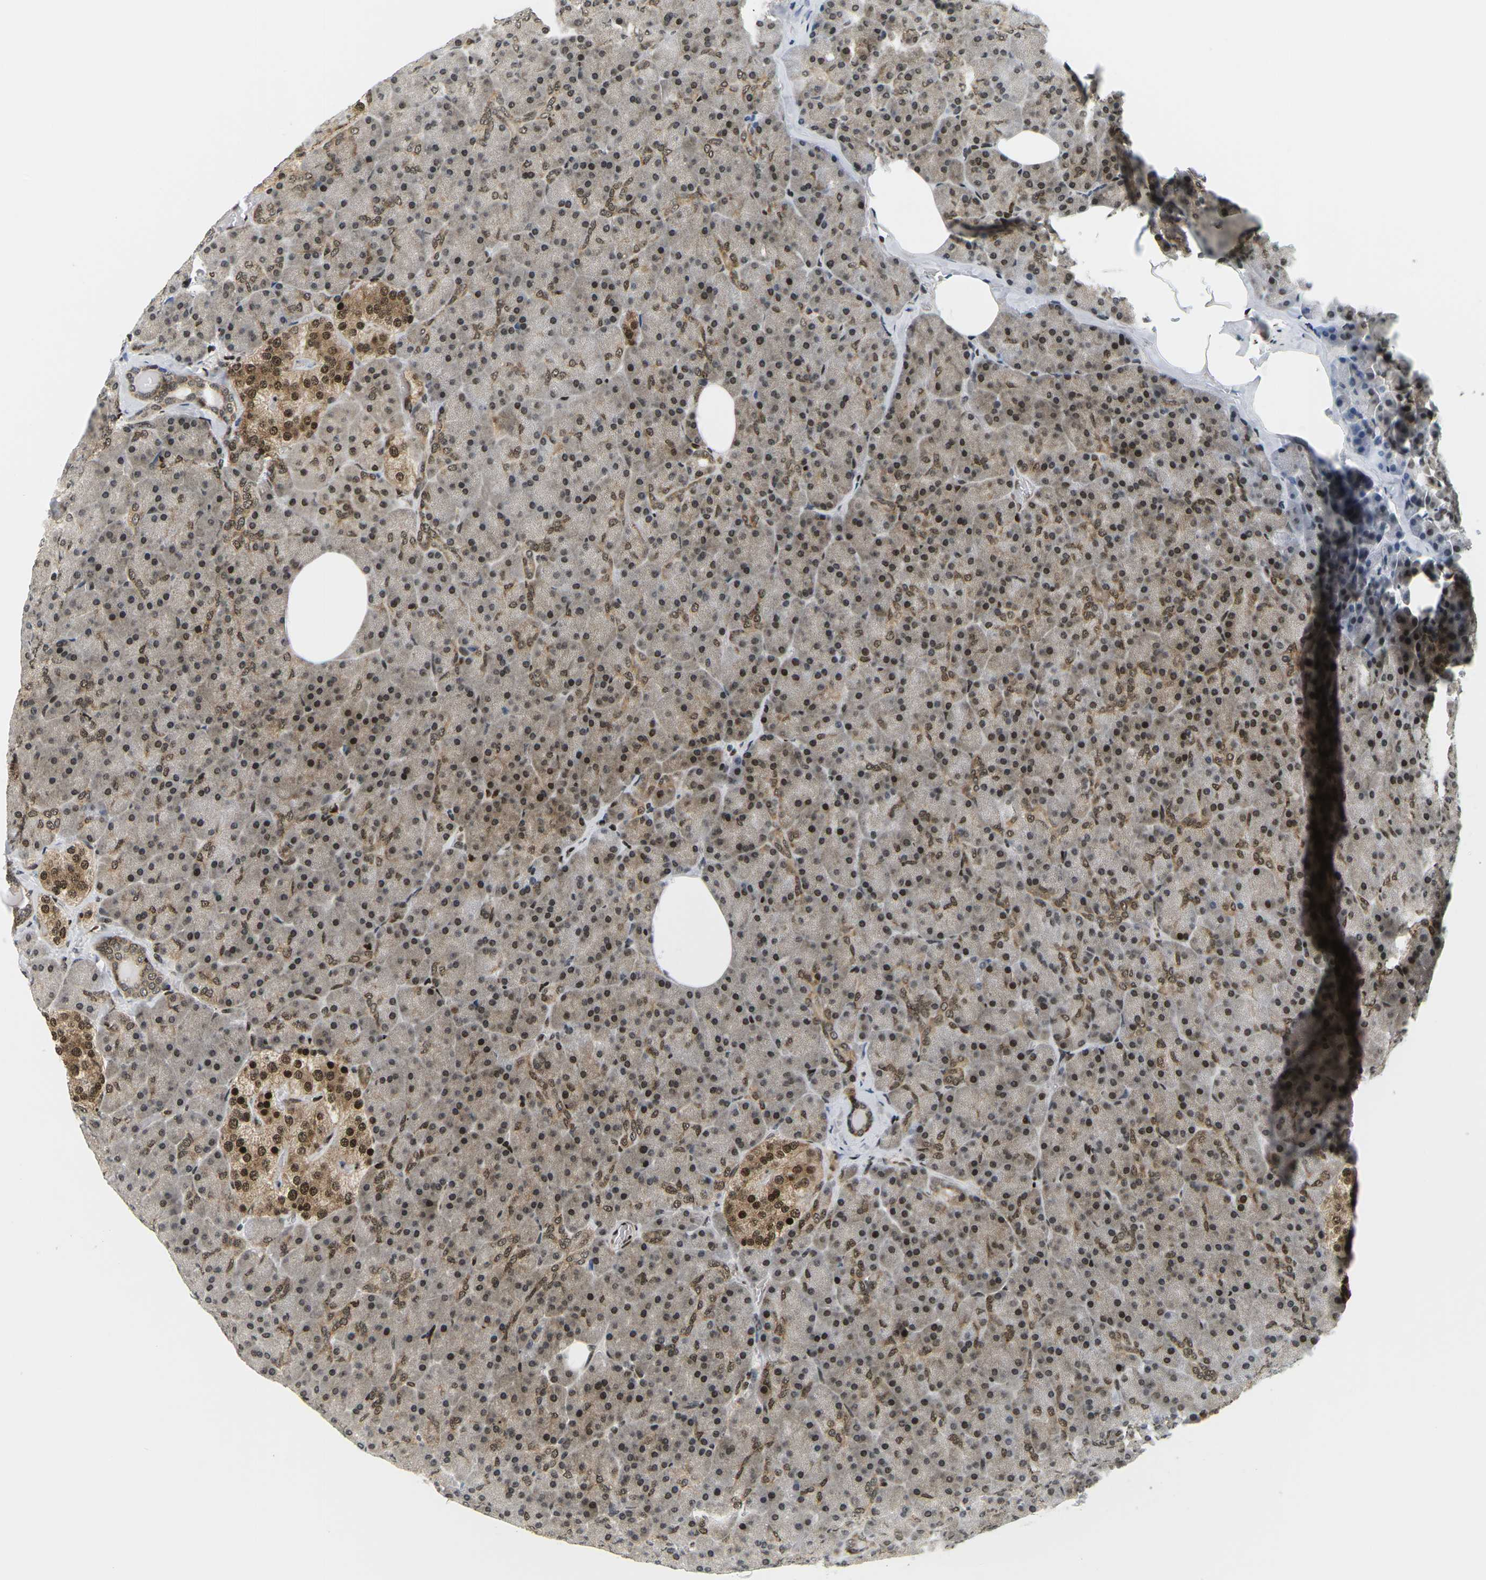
{"staining": {"intensity": "strong", "quantity": ">75%", "location": "cytoplasmic/membranous,nuclear"}, "tissue": "pancreas", "cell_type": "Exocrine glandular cells", "image_type": "normal", "snomed": [{"axis": "morphology", "description": "Normal tissue, NOS"}, {"axis": "topography", "description": "Pancreas"}], "caption": "An IHC micrograph of unremarkable tissue is shown. Protein staining in brown labels strong cytoplasmic/membranous,nuclear positivity in pancreas within exocrine glandular cells. (Brightfield microscopy of DAB IHC at high magnification).", "gene": "CELF1", "patient": {"sex": "female", "age": 35}}